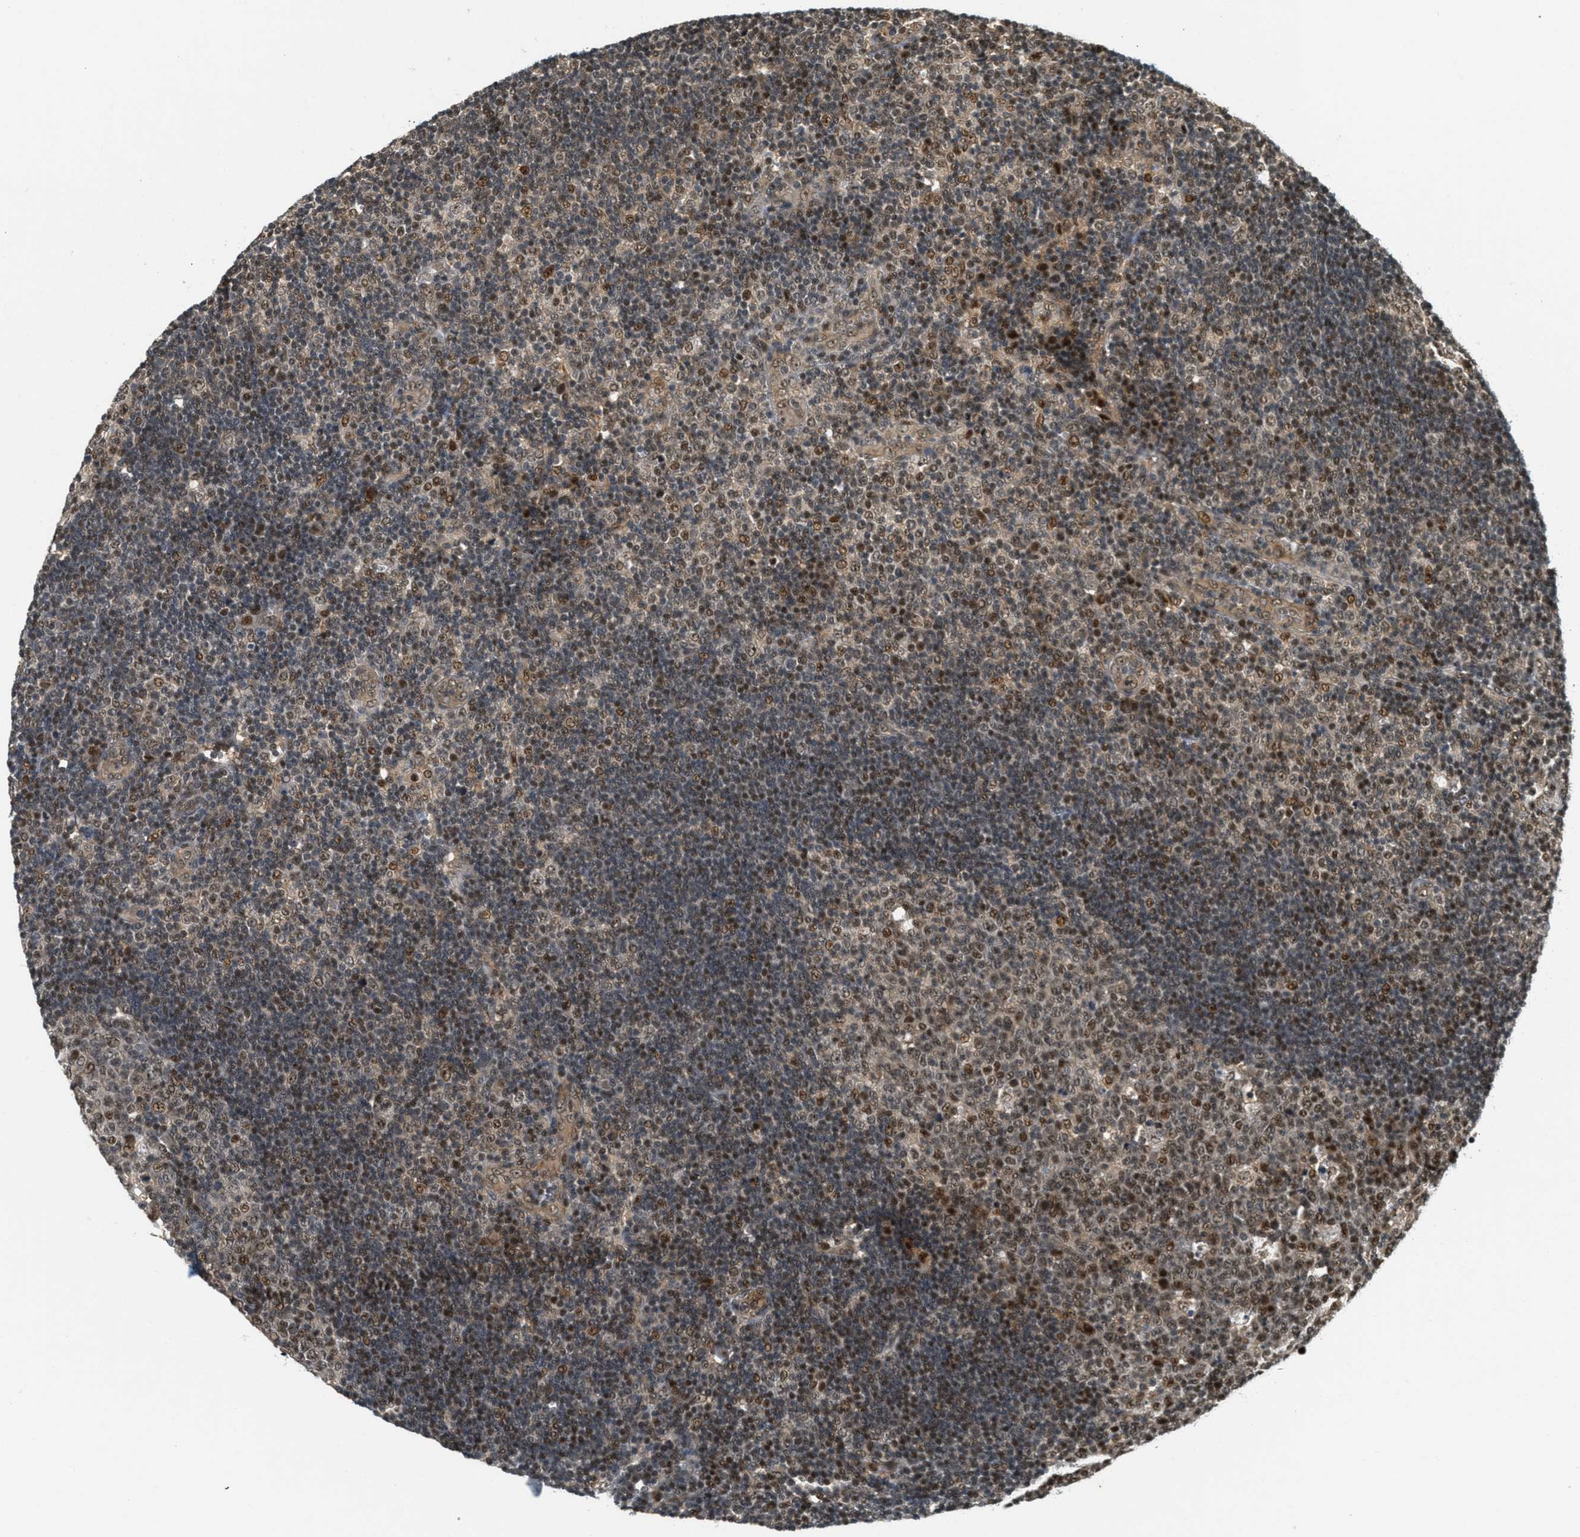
{"staining": {"intensity": "moderate", "quantity": "25%-75%", "location": "nuclear"}, "tissue": "lymph node", "cell_type": "Germinal center cells", "image_type": "normal", "snomed": [{"axis": "morphology", "description": "Normal tissue, NOS"}, {"axis": "topography", "description": "Lymph node"}, {"axis": "topography", "description": "Salivary gland"}], "caption": "High-magnification brightfield microscopy of benign lymph node stained with DAB (3,3'-diaminobenzidine) (brown) and counterstained with hematoxylin (blue). germinal center cells exhibit moderate nuclear positivity is seen in about25%-75% of cells.", "gene": "FOXM1", "patient": {"sex": "male", "age": 8}}